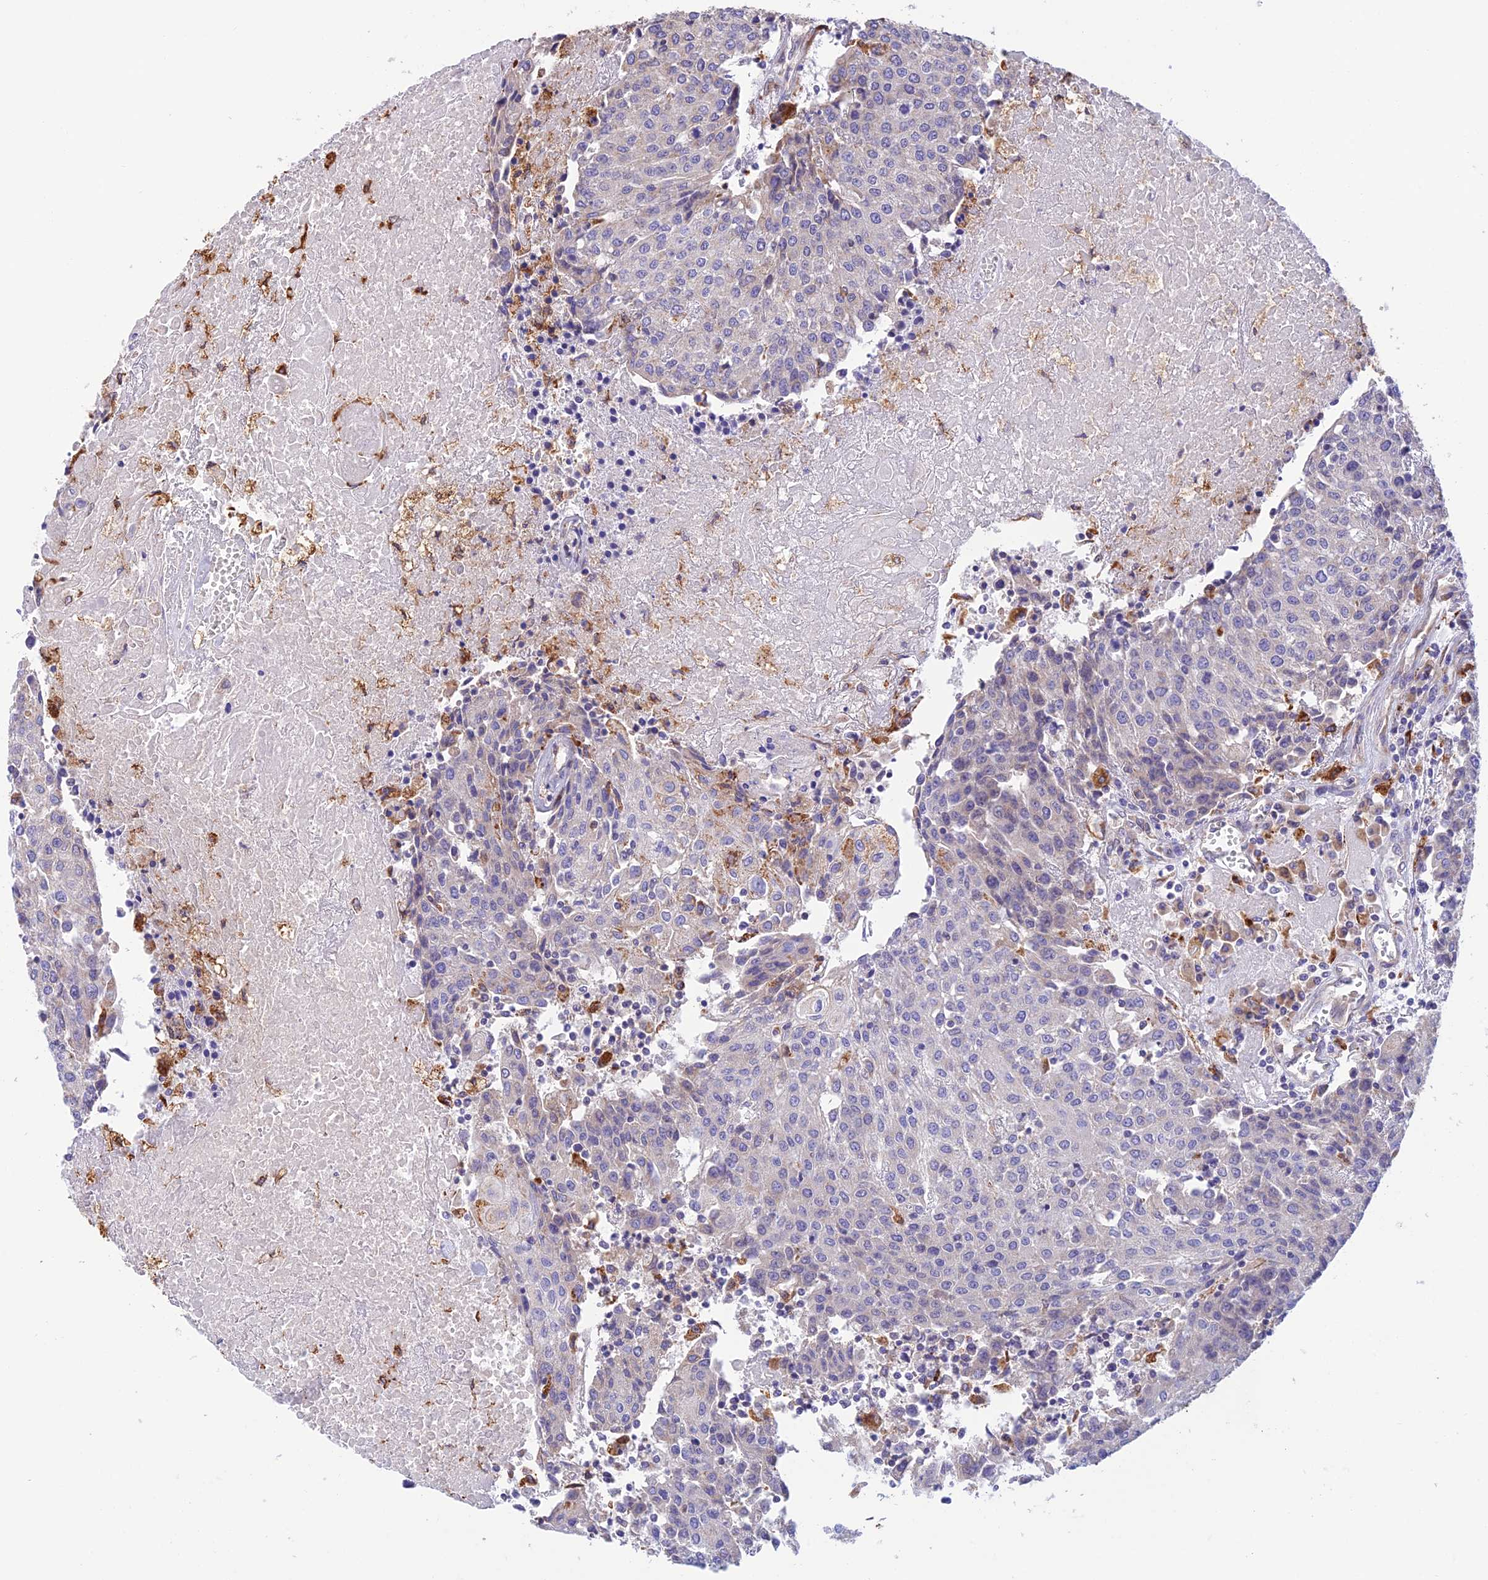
{"staining": {"intensity": "negative", "quantity": "none", "location": "none"}, "tissue": "urothelial cancer", "cell_type": "Tumor cells", "image_type": "cancer", "snomed": [{"axis": "morphology", "description": "Urothelial carcinoma, High grade"}, {"axis": "topography", "description": "Urinary bladder"}], "caption": "This is a photomicrograph of immunohistochemistry (IHC) staining of urothelial carcinoma (high-grade), which shows no expression in tumor cells.", "gene": "VKORC1", "patient": {"sex": "female", "age": 85}}